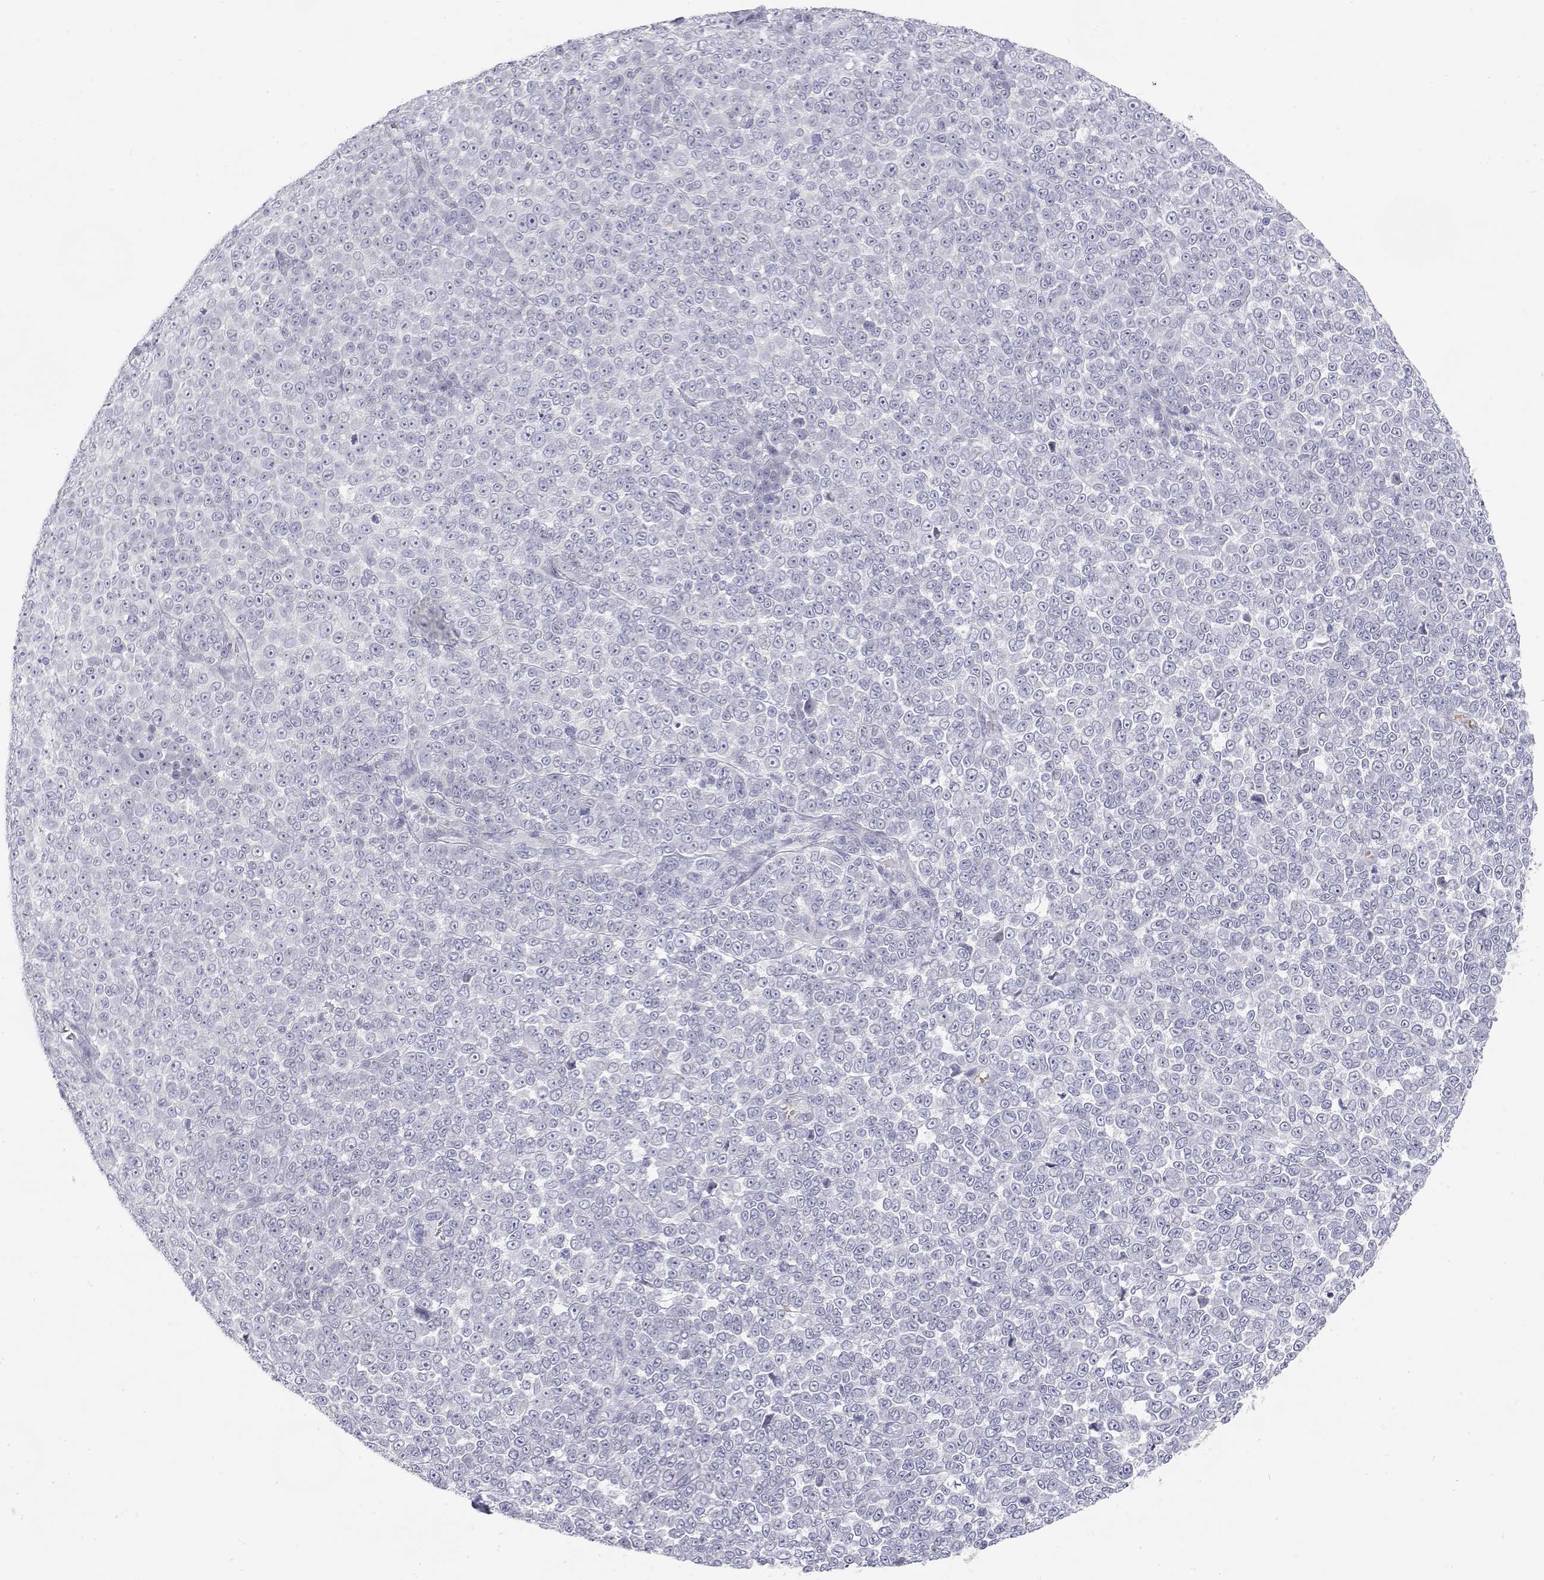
{"staining": {"intensity": "negative", "quantity": "none", "location": "none"}, "tissue": "melanoma", "cell_type": "Tumor cells", "image_type": "cancer", "snomed": [{"axis": "morphology", "description": "Malignant melanoma, NOS"}, {"axis": "topography", "description": "Skin"}], "caption": "Tumor cells show no significant expression in melanoma.", "gene": "MISP", "patient": {"sex": "female", "age": 95}}